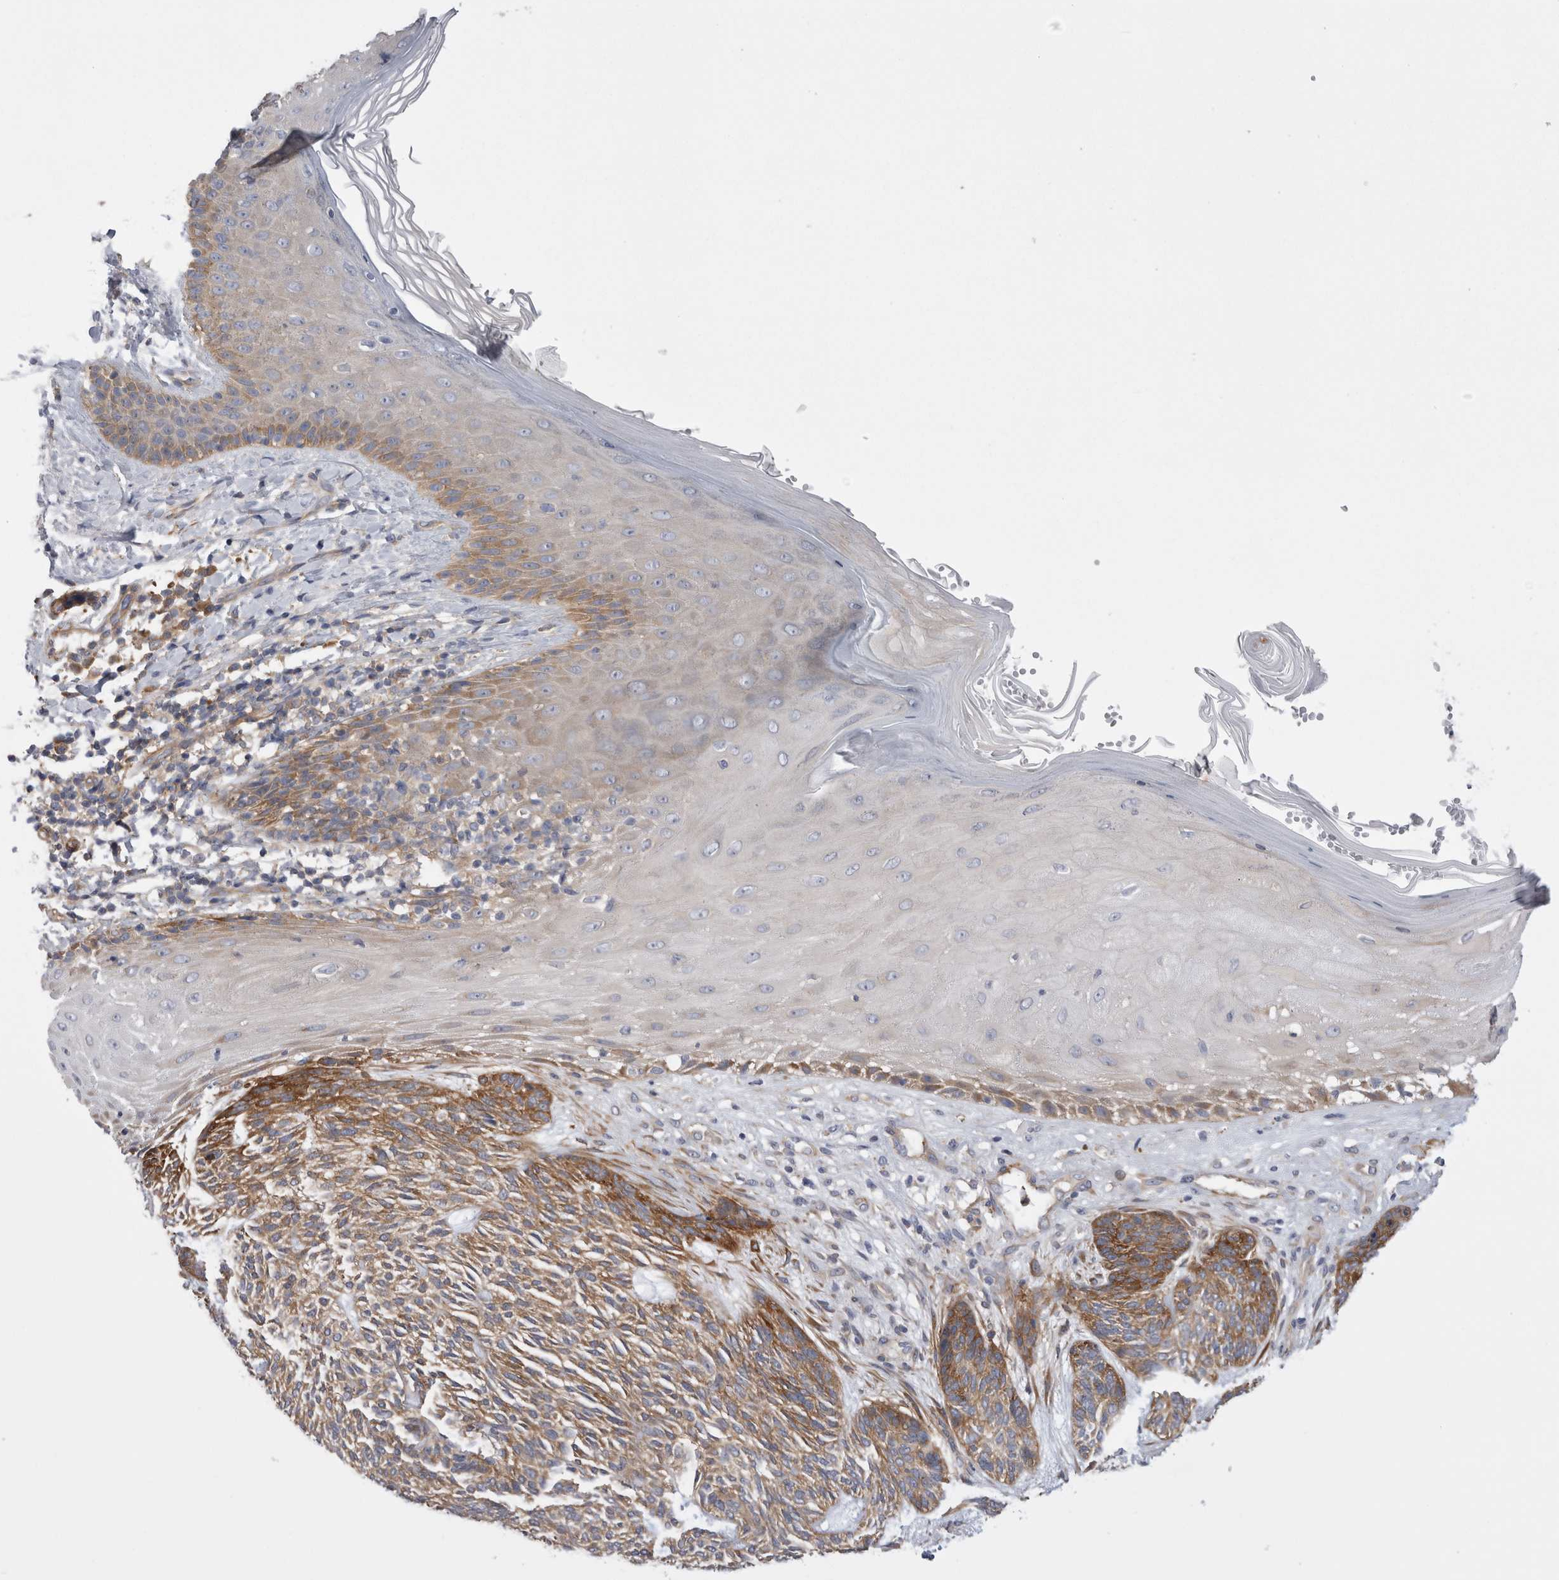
{"staining": {"intensity": "moderate", "quantity": ">75%", "location": "cytoplasmic/membranous"}, "tissue": "skin cancer", "cell_type": "Tumor cells", "image_type": "cancer", "snomed": [{"axis": "morphology", "description": "Basal cell carcinoma"}, {"axis": "topography", "description": "Skin"}], "caption": "Immunohistochemistry (IHC) of human skin cancer shows medium levels of moderate cytoplasmic/membranous staining in approximately >75% of tumor cells.", "gene": "EPRS1", "patient": {"sex": "male", "age": 55}}